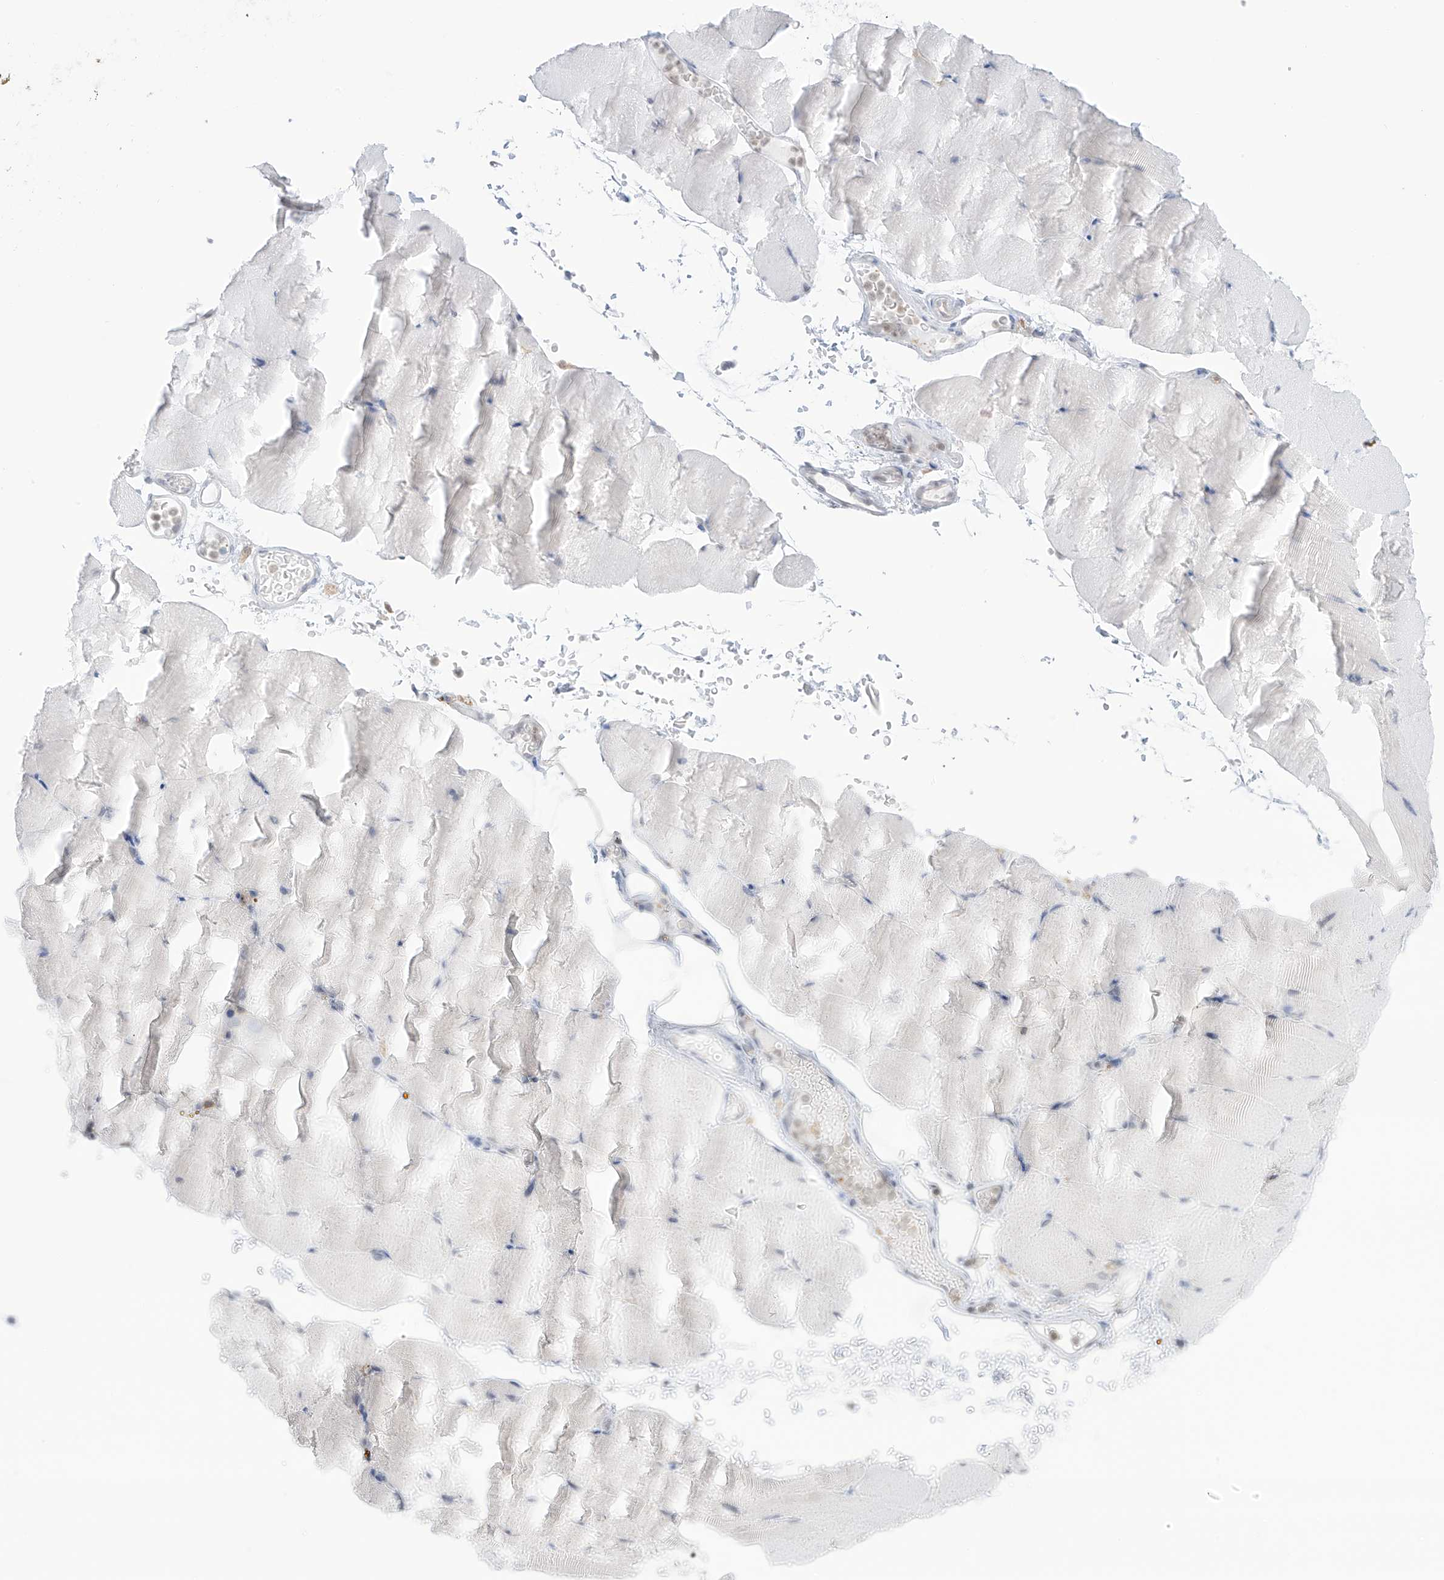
{"staining": {"intensity": "negative", "quantity": "none", "location": "none"}, "tissue": "skeletal muscle", "cell_type": "Myocytes", "image_type": "normal", "snomed": [{"axis": "morphology", "description": "Normal tissue, NOS"}, {"axis": "topography", "description": "Skeletal muscle"}, {"axis": "topography", "description": "Parathyroid gland"}], "caption": "The histopathology image shows no significant positivity in myocytes of skeletal muscle. (DAB immunohistochemistry, high magnification).", "gene": "TBXAS1", "patient": {"sex": "female", "age": 37}}